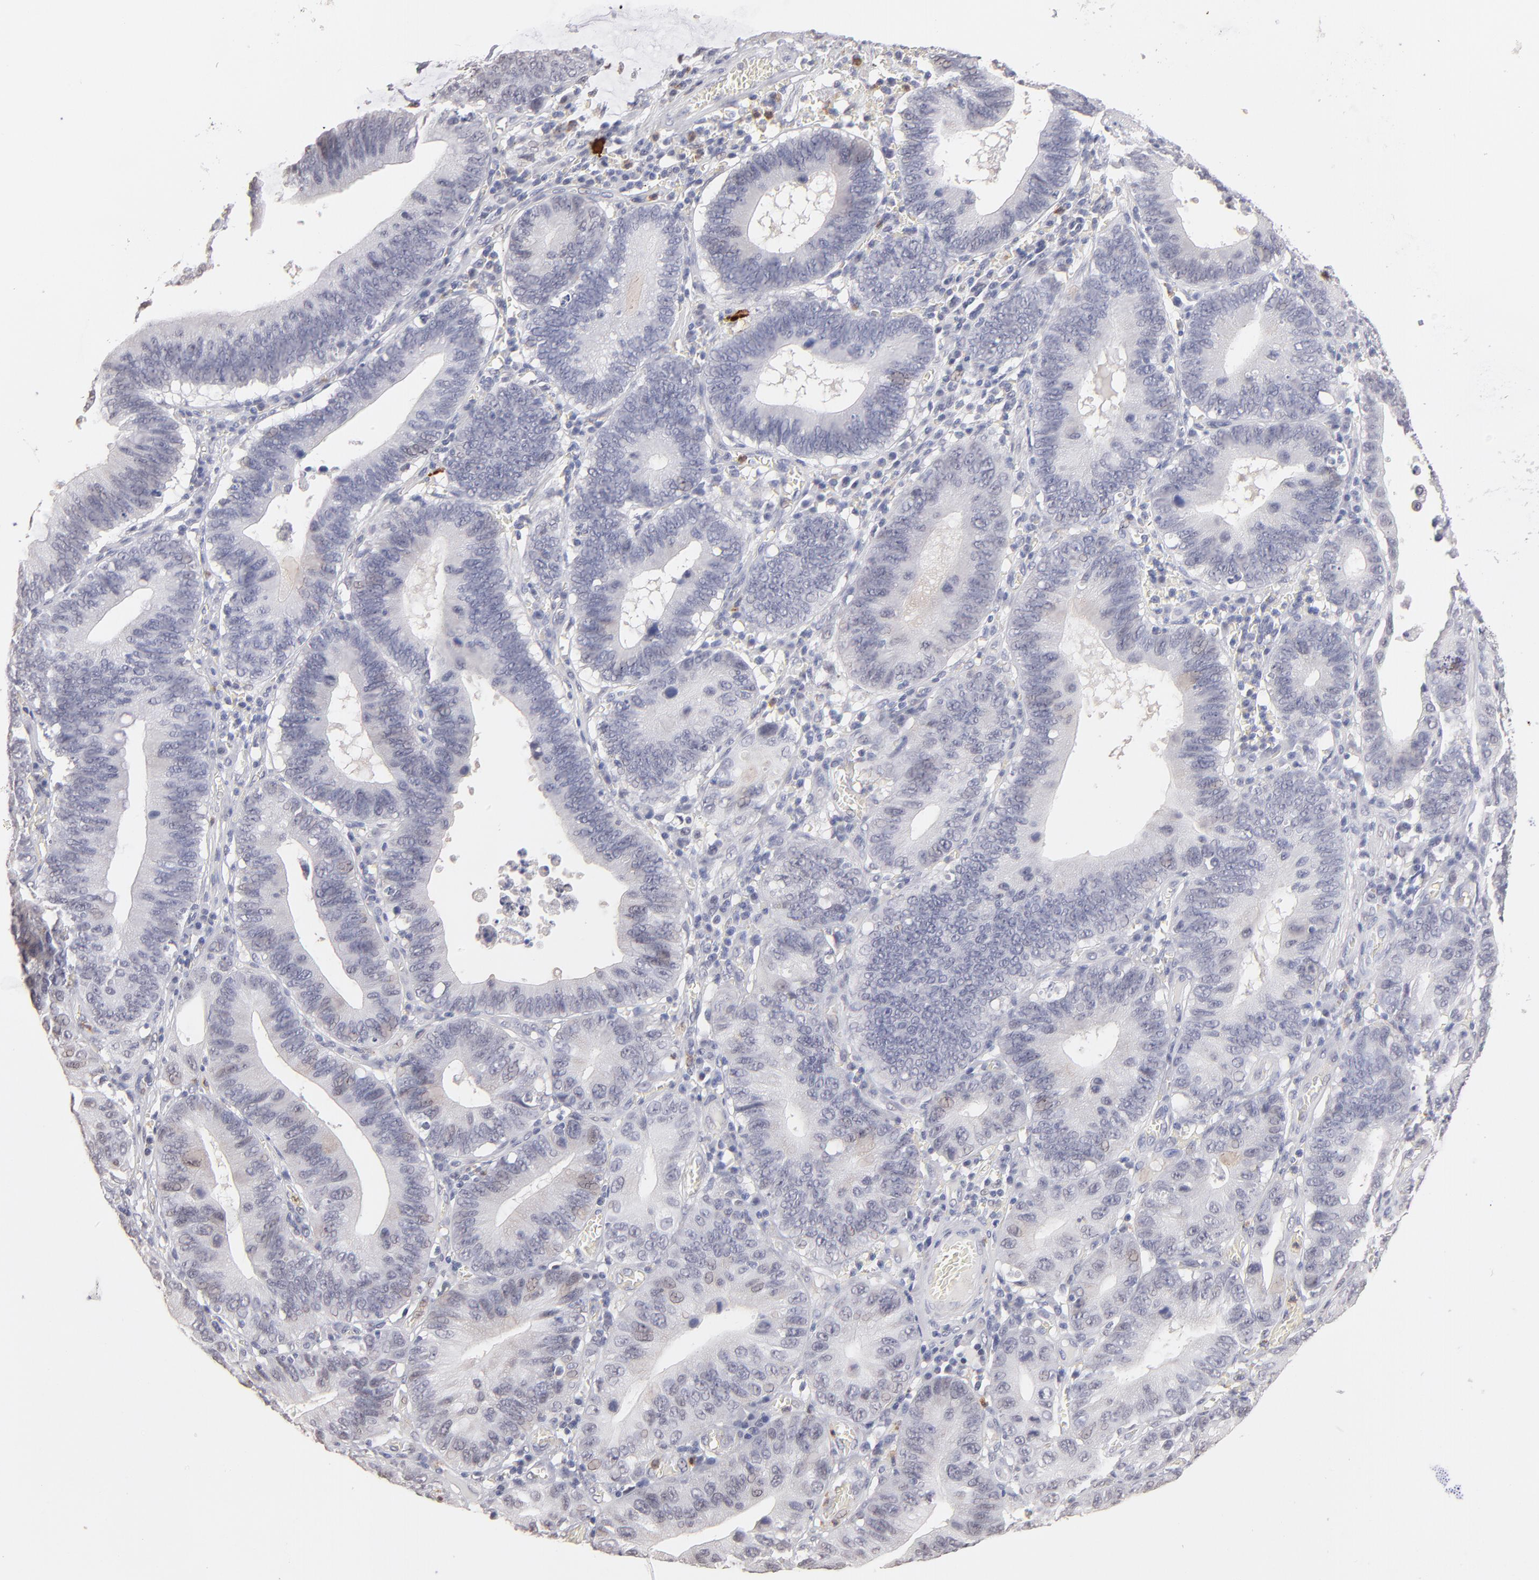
{"staining": {"intensity": "negative", "quantity": "none", "location": "none"}, "tissue": "stomach cancer", "cell_type": "Tumor cells", "image_type": "cancer", "snomed": [{"axis": "morphology", "description": "Adenocarcinoma, NOS"}, {"axis": "topography", "description": "Stomach"}, {"axis": "topography", "description": "Gastric cardia"}], "caption": "A photomicrograph of human stomach adenocarcinoma is negative for staining in tumor cells. (Brightfield microscopy of DAB (3,3'-diaminobenzidine) immunohistochemistry (IHC) at high magnification).", "gene": "MGAM", "patient": {"sex": "male", "age": 59}}